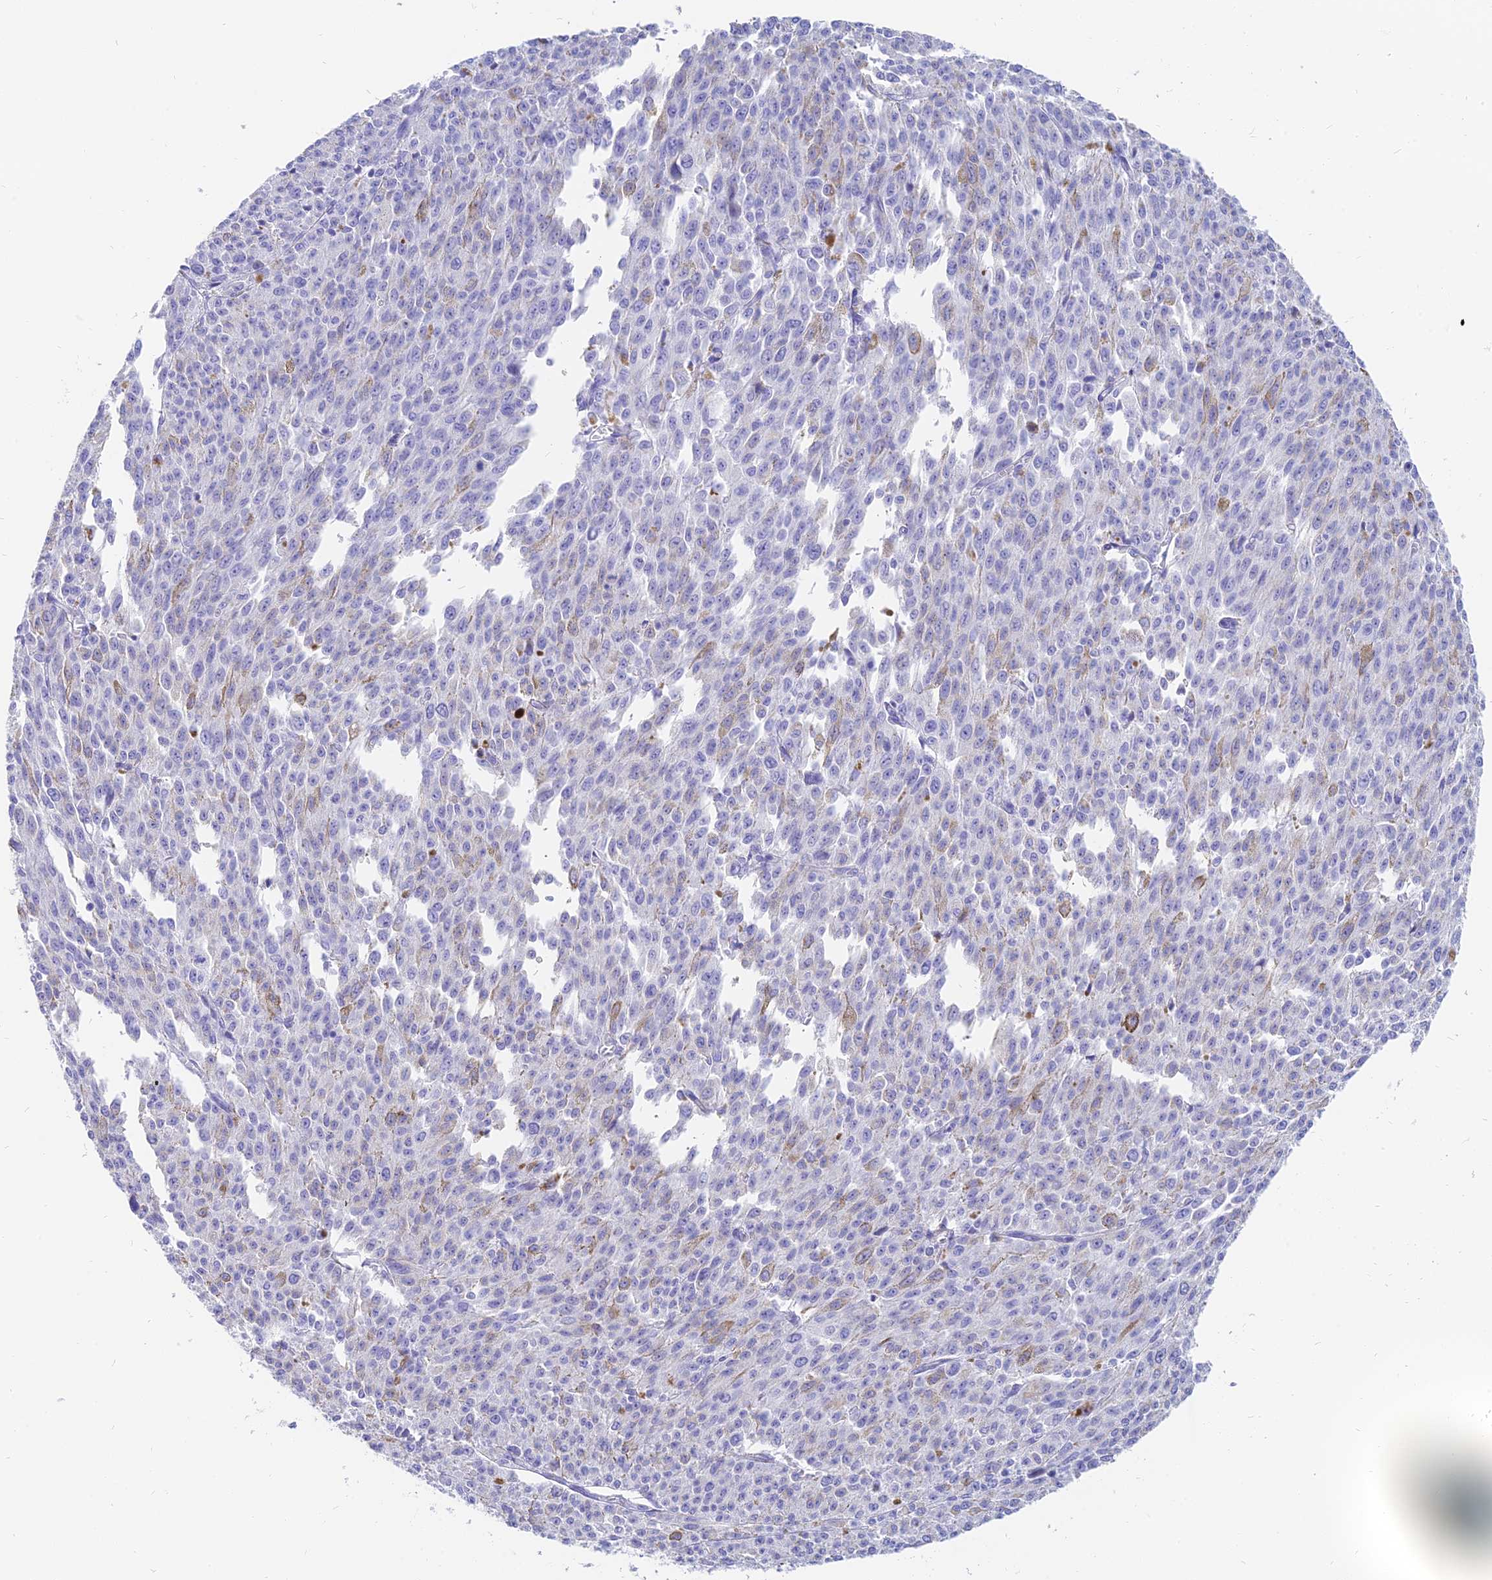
{"staining": {"intensity": "negative", "quantity": "none", "location": "none"}, "tissue": "melanoma", "cell_type": "Tumor cells", "image_type": "cancer", "snomed": [{"axis": "morphology", "description": "Malignant melanoma, NOS"}, {"axis": "topography", "description": "Skin"}], "caption": "This is an immunohistochemistry (IHC) micrograph of human melanoma. There is no staining in tumor cells.", "gene": "SLC36A2", "patient": {"sex": "female", "age": 52}}